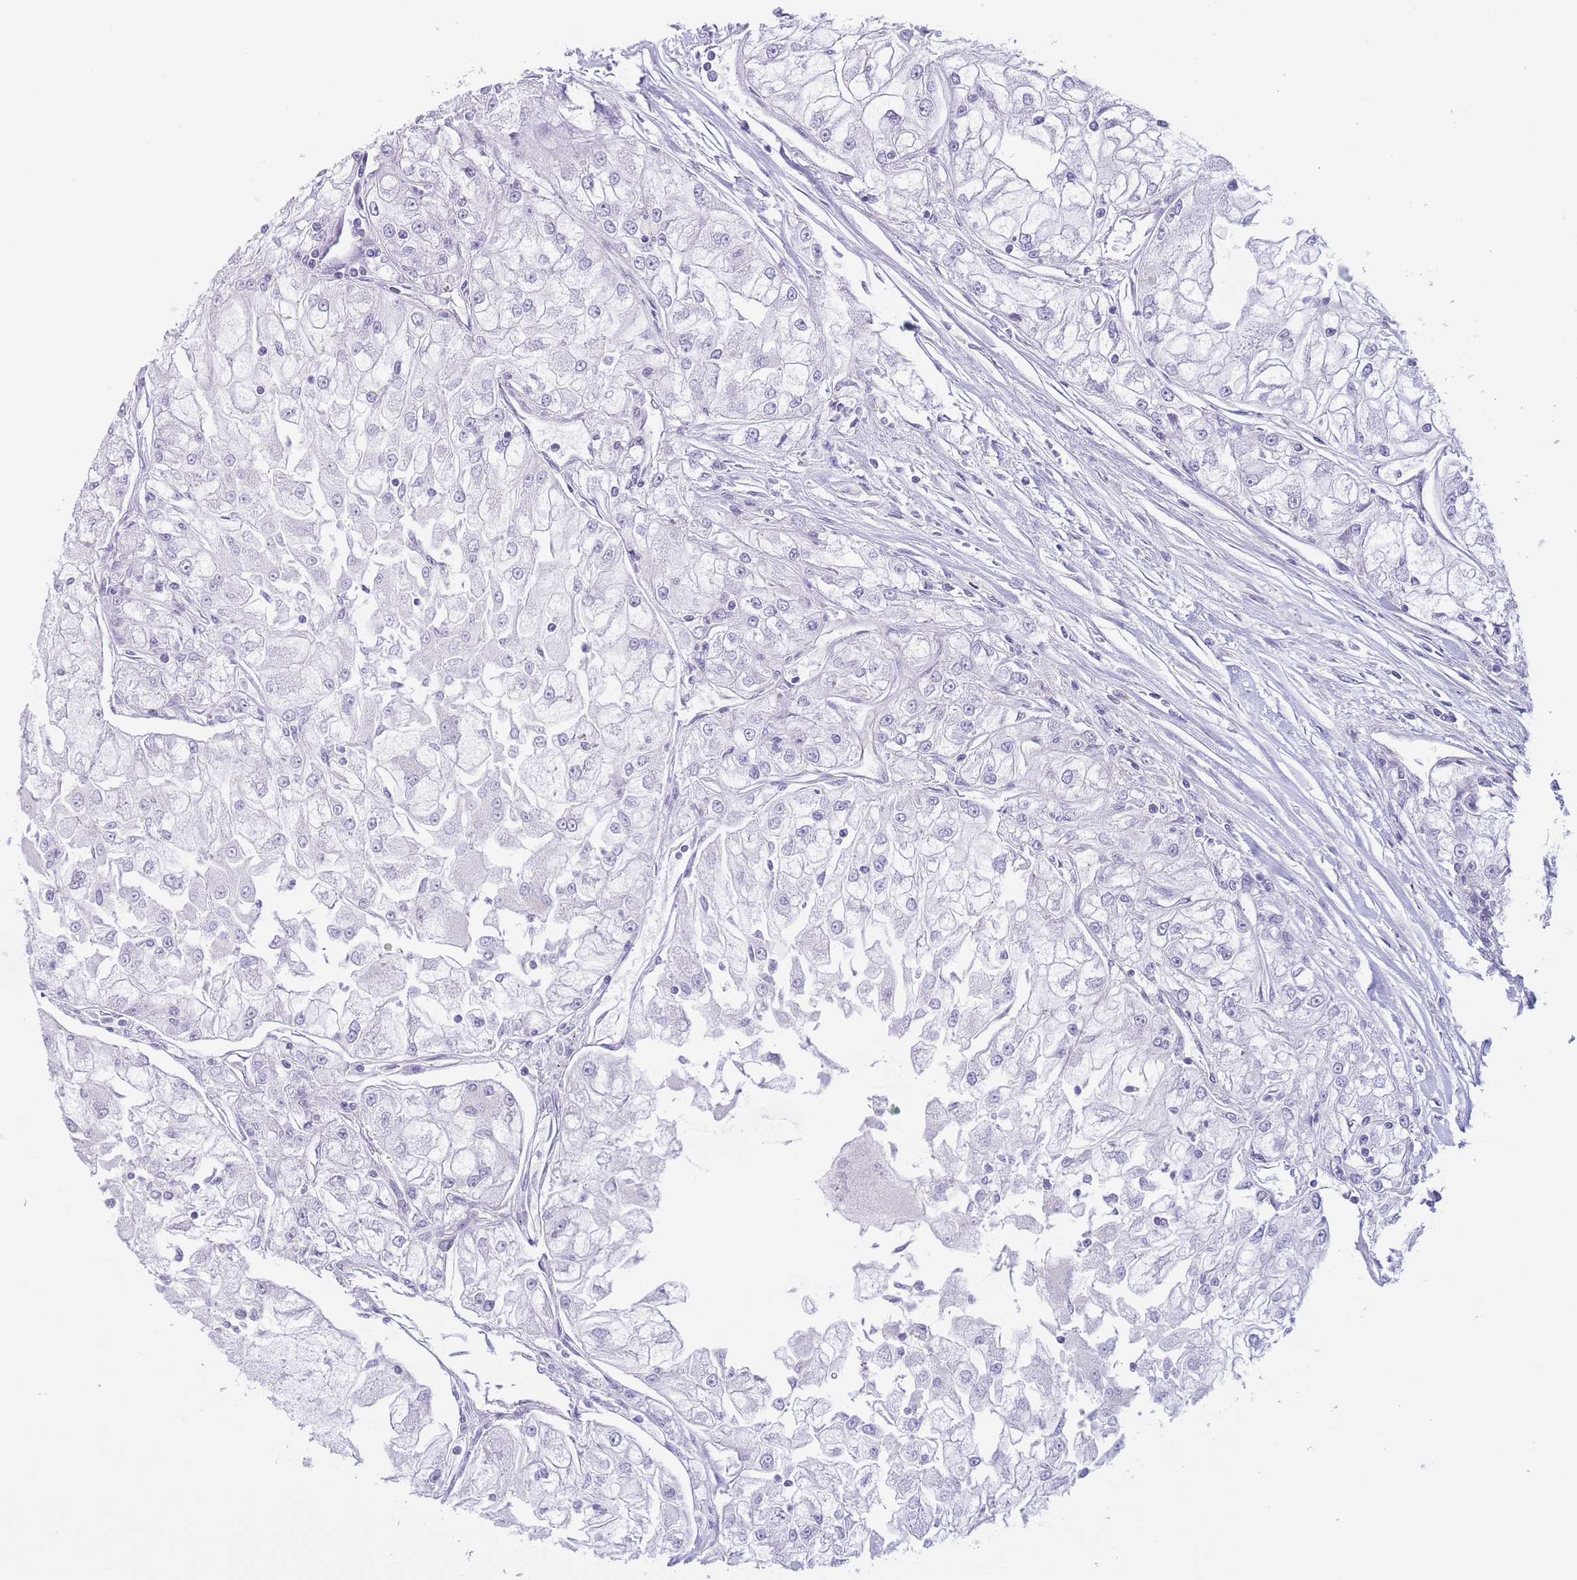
{"staining": {"intensity": "negative", "quantity": "none", "location": "none"}, "tissue": "renal cancer", "cell_type": "Tumor cells", "image_type": "cancer", "snomed": [{"axis": "morphology", "description": "Adenocarcinoma, NOS"}, {"axis": "topography", "description": "Kidney"}], "caption": "Immunohistochemical staining of human adenocarcinoma (renal) demonstrates no significant staining in tumor cells.", "gene": "C9orf152", "patient": {"sex": "female", "age": 72}}